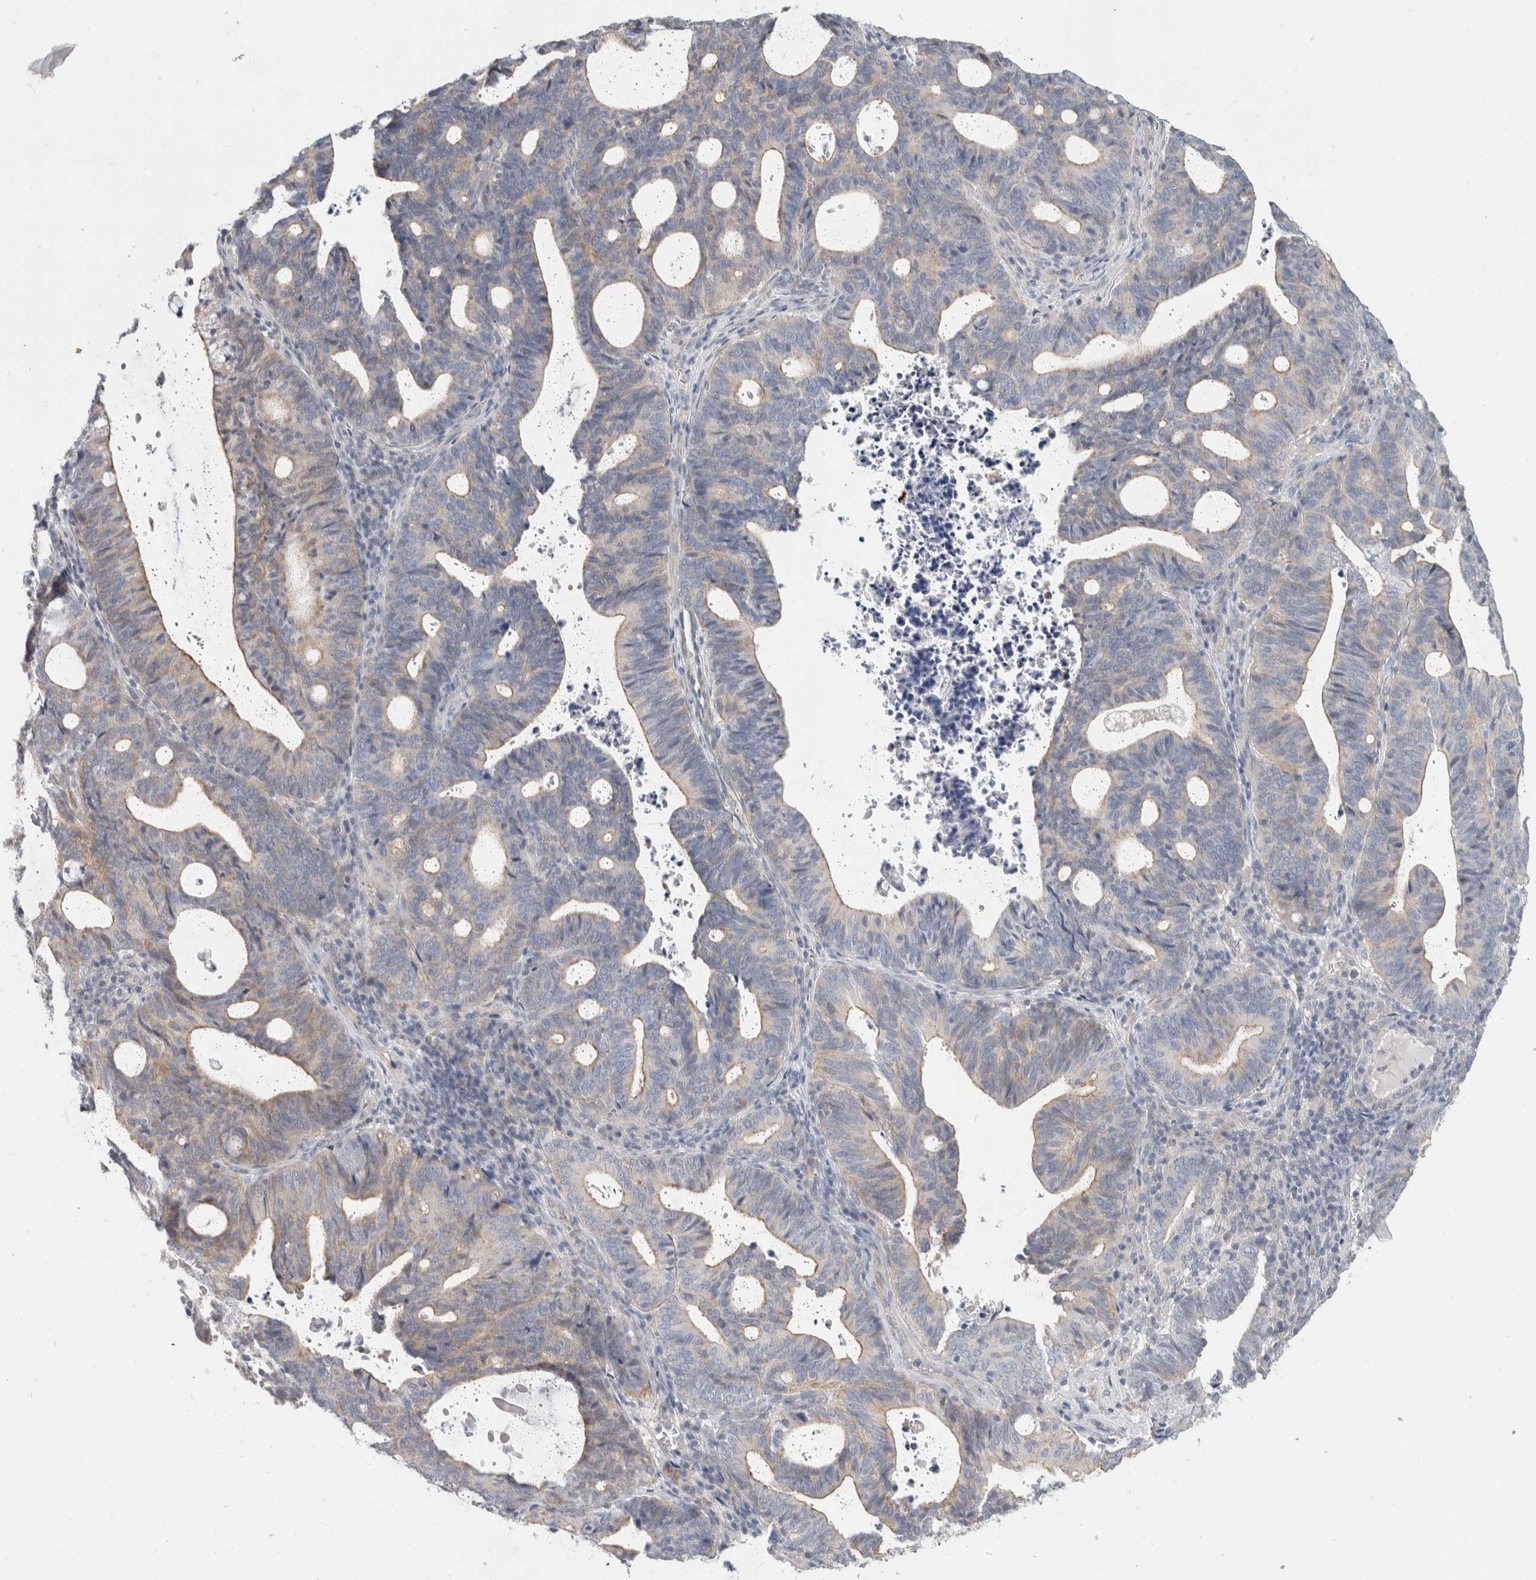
{"staining": {"intensity": "weak", "quantity": "25%-75%", "location": "cytoplasmic/membranous"}, "tissue": "endometrial cancer", "cell_type": "Tumor cells", "image_type": "cancer", "snomed": [{"axis": "morphology", "description": "Adenocarcinoma, NOS"}, {"axis": "topography", "description": "Uterus"}], "caption": "Immunohistochemistry staining of endometrial adenocarcinoma, which shows low levels of weak cytoplasmic/membranous staining in about 25%-75% of tumor cells indicating weak cytoplasmic/membranous protein expression. The staining was performed using DAB (brown) for protein detection and nuclei were counterstained in hematoxylin (blue).", "gene": "AFP", "patient": {"sex": "female", "age": 83}}